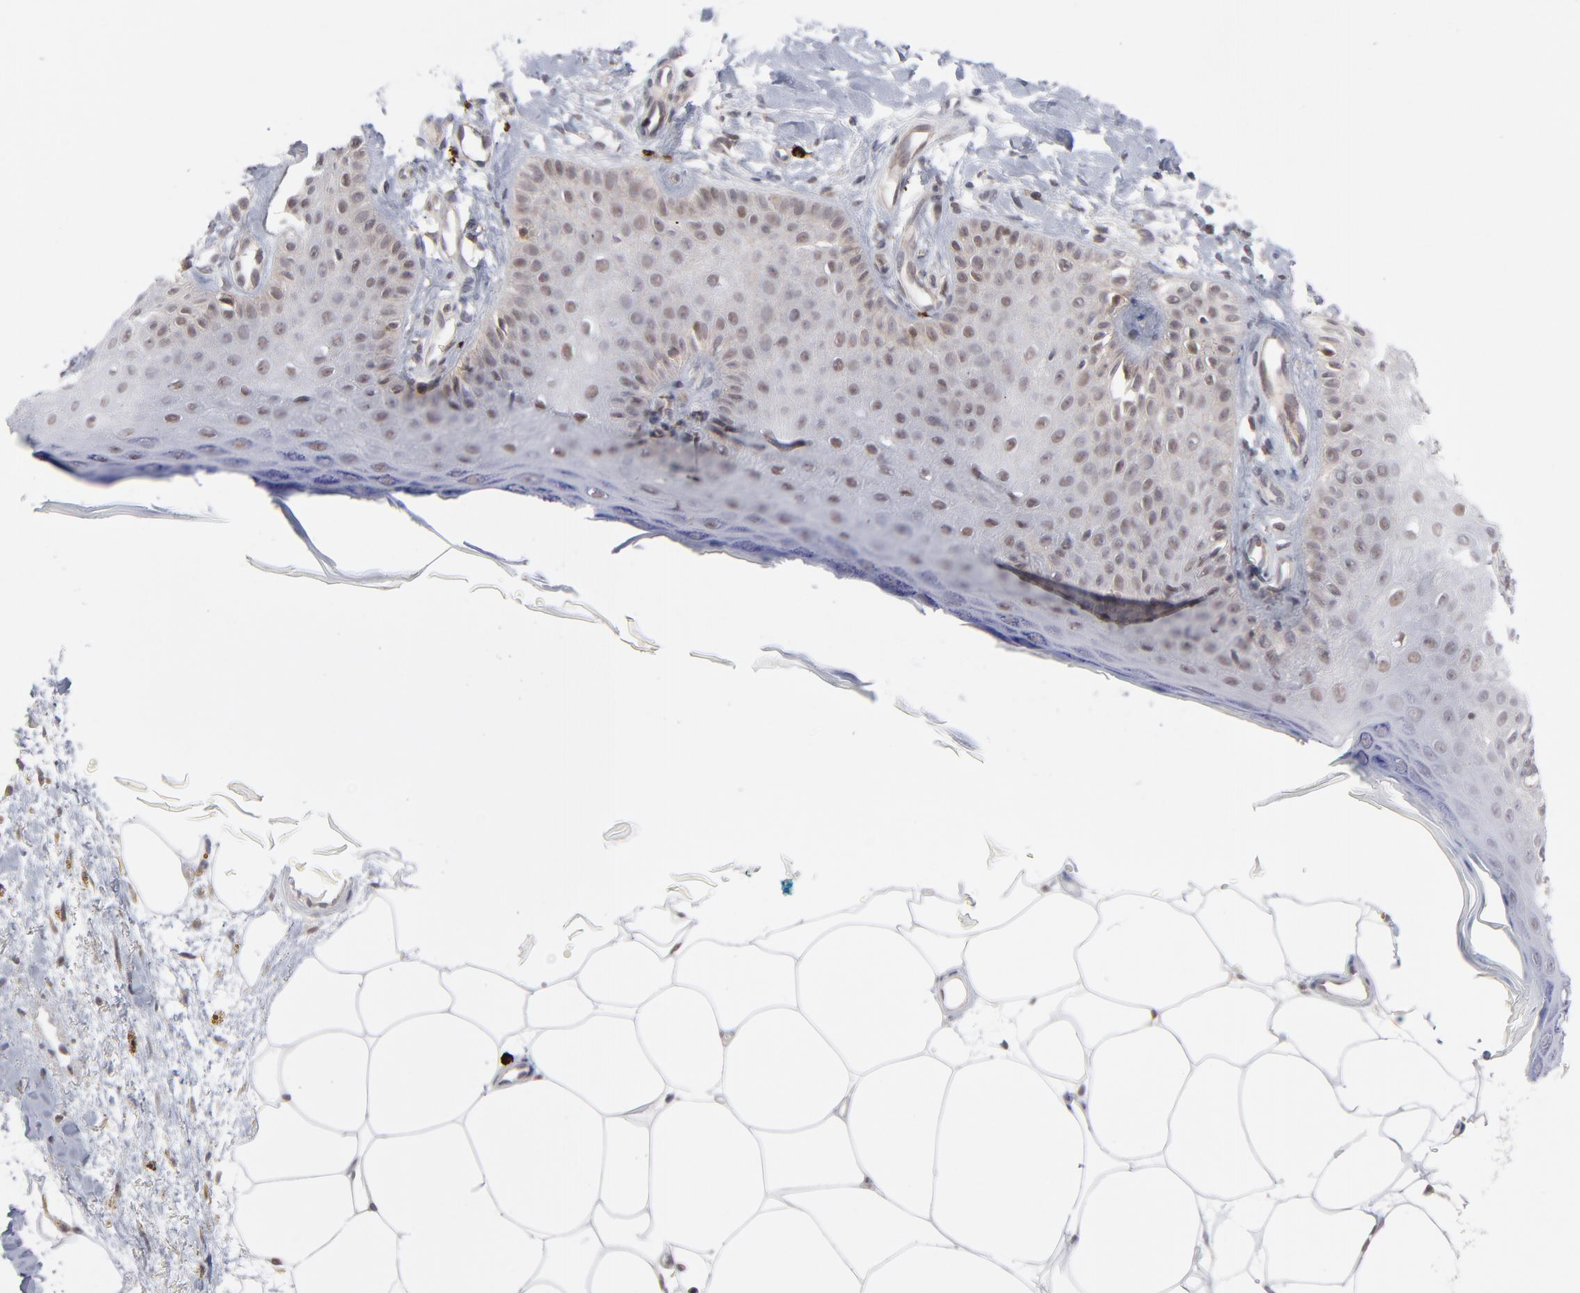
{"staining": {"intensity": "moderate", "quantity": "25%-75%", "location": "nuclear"}, "tissue": "skin cancer", "cell_type": "Tumor cells", "image_type": "cancer", "snomed": [{"axis": "morphology", "description": "Squamous cell carcinoma, NOS"}, {"axis": "topography", "description": "Skin"}], "caption": "A brown stain shows moderate nuclear staining of a protein in skin cancer (squamous cell carcinoma) tumor cells.", "gene": "NBN", "patient": {"sex": "female", "age": 40}}